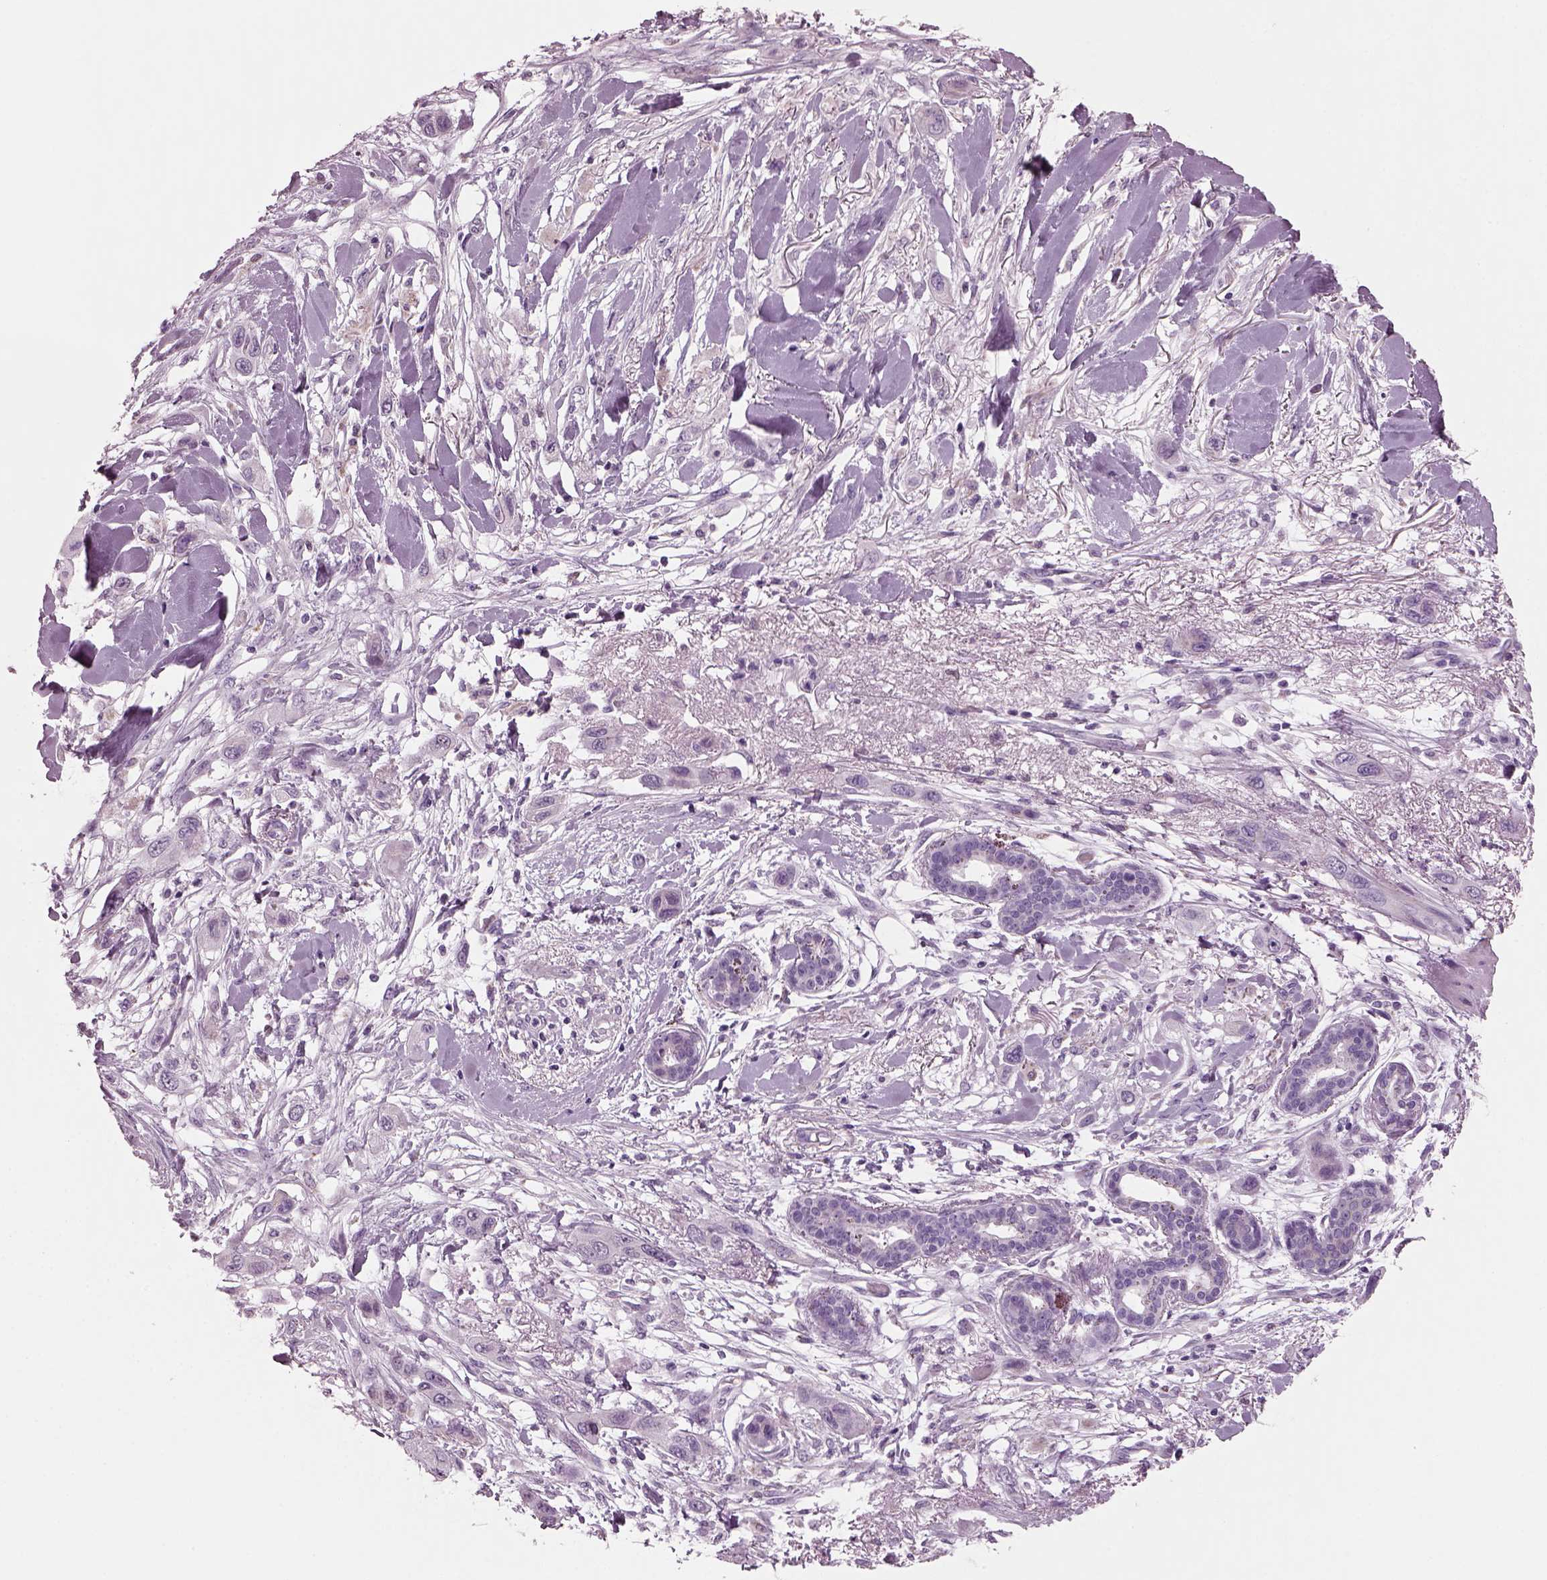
{"staining": {"intensity": "negative", "quantity": "none", "location": "none"}, "tissue": "skin cancer", "cell_type": "Tumor cells", "image_type": "cancer", "snomed": [{"axis": "morphology", "description": "Squamous cell carcinoma, NOS"}, {"axis": "topography", "description": "Skin"}], "caption": "High power microscopy histopathology image of an IHC image of skin cancer, revealing no significant staining in tumor cells.", "gene": "PRR9", "patient": {"sex": "male", "age": 79}}